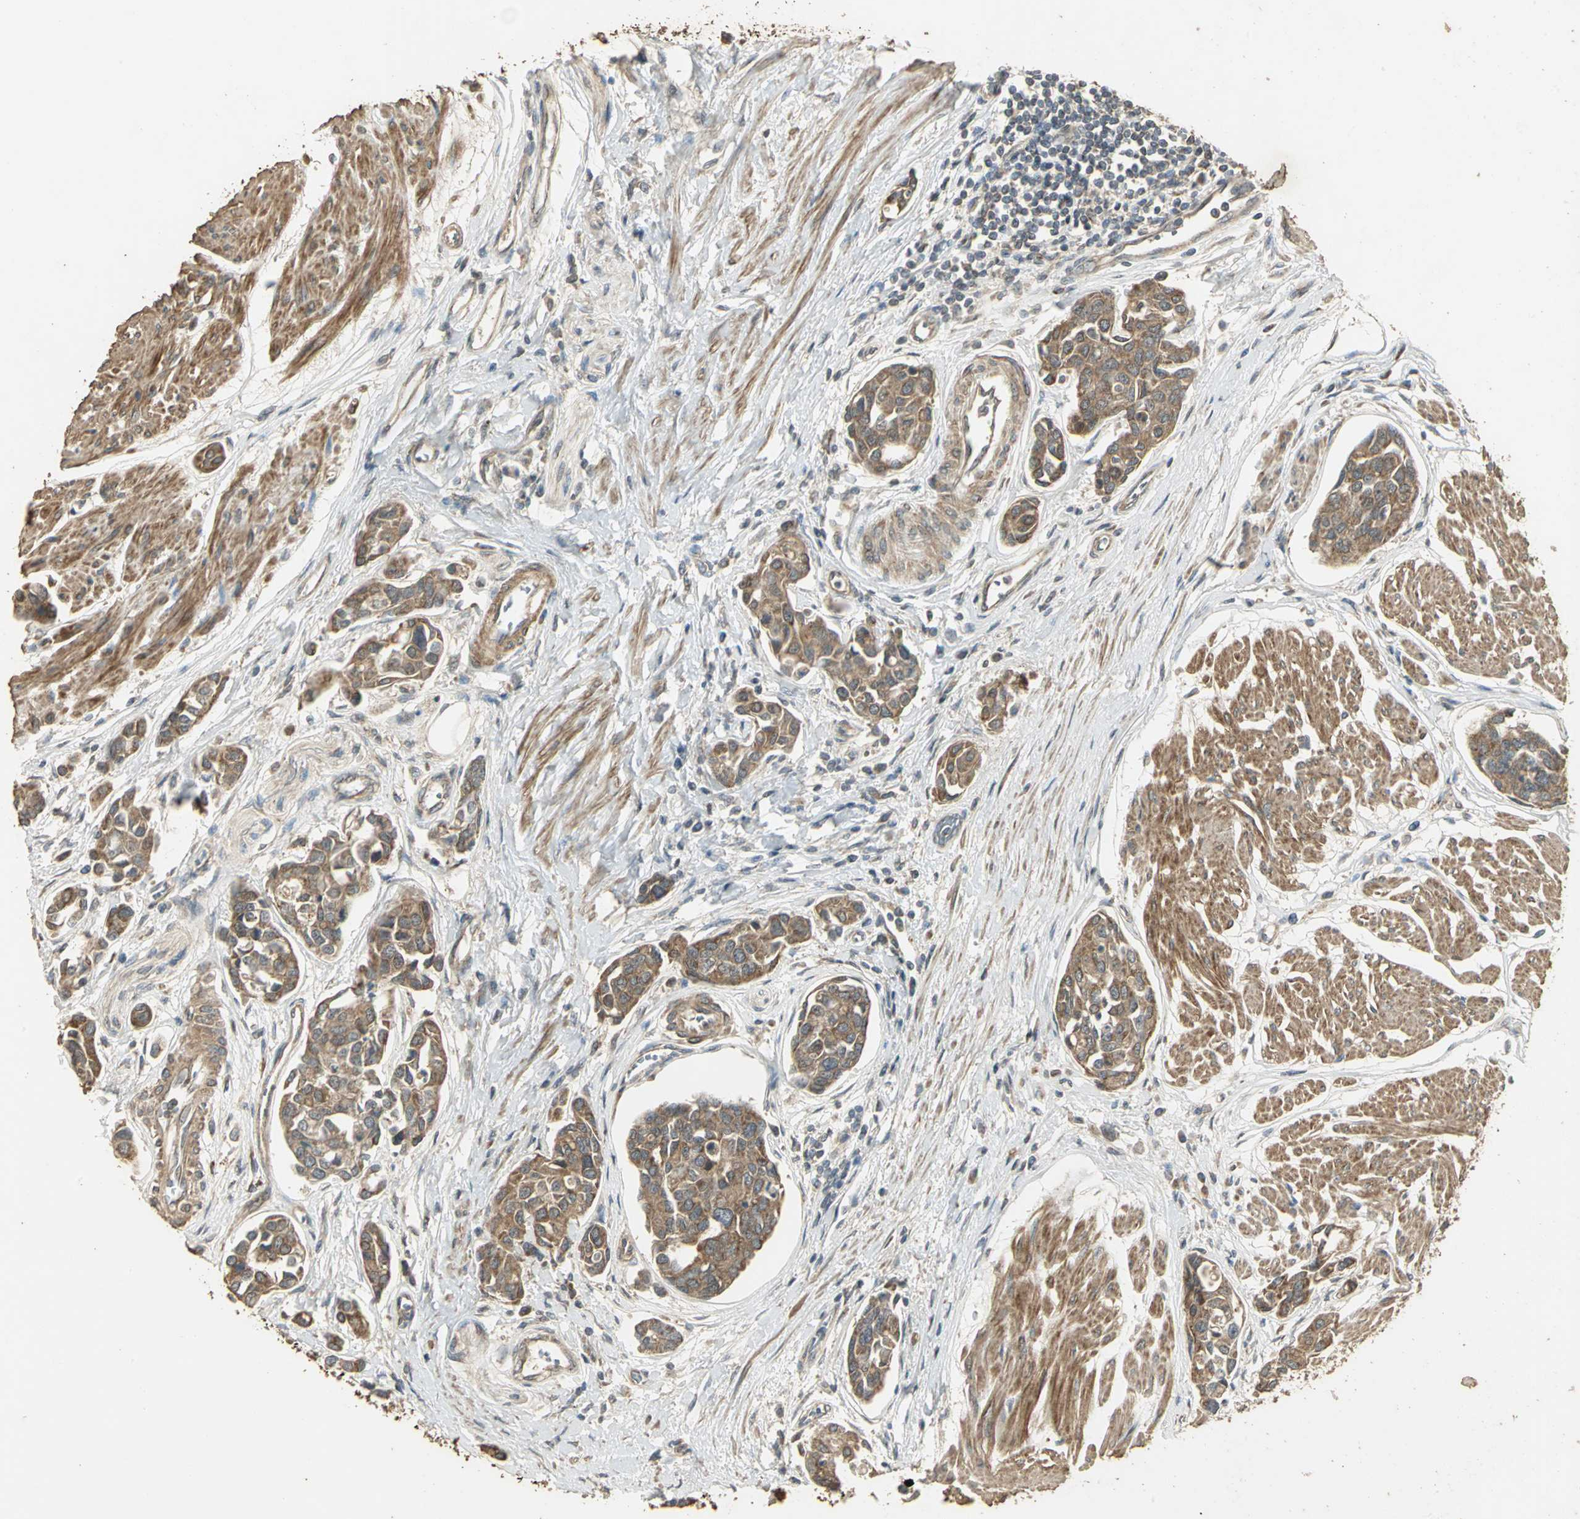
{"staining": {"intensity": "moderate", "quantity": ">75%", "location": "cytoplasmic/membranous"}, "tissue": "urothelial cancer", "cell_type": "Tumor cells", "image_type": "cancer", "snomed": [{"axis": "morphology", "description": "Urothelial carcinoma, High grade"}, {"axis": "topography", "description": "Urinary bladder"}], "caption": "Urothelial cancer stained for a protein (brown) shows moderate cytoplasmic/membranous positive staining in about >75% of tumor cells.", "gene": "KANK1", "patient": {"sex": "male", "age": 78}}